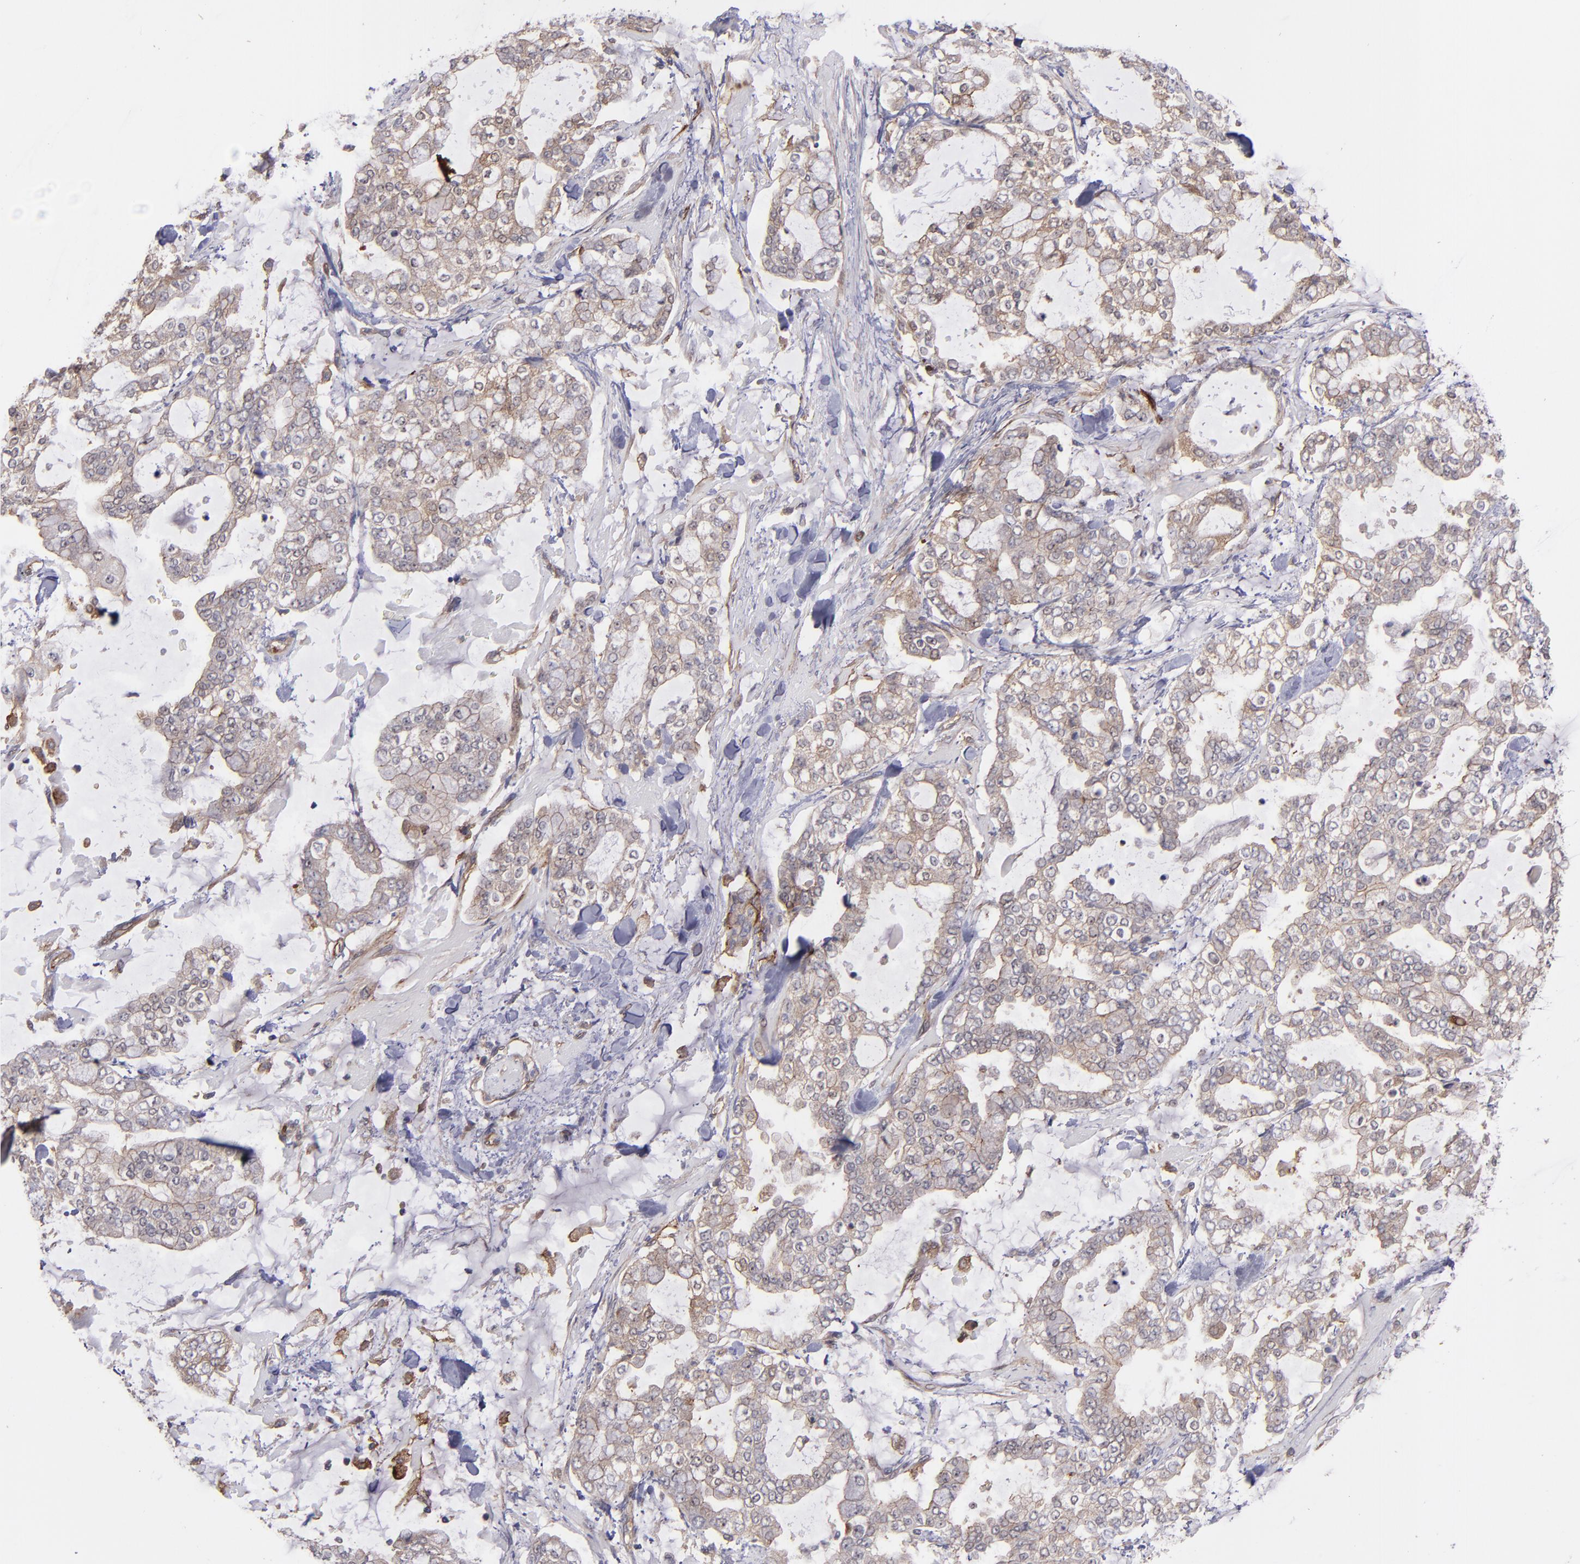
{"staining": {"intensity": "weak", "quantity": "25%-75%", "location": "cytoplasmic/membranous"}, "tissue": "stomach cancer", "cell_type": "Tumor cells", "image_type": "cancer", "snomed": [{"axis": "morphology", "description": "Normal tissue, NOS"}, {"axis": "morphology", "description": "Adenocarcinoma, NOS"}, {"axis": "topography", "description": "Stomach, upper"}, {"axis": "topography", "description": "Stomach"}], "caption": "DAB immunohistochemical staining of human stomach cancer (adenocarcinoma) exhibits weak cytoplasmic/membranous protein staining in approximately 25%-75% of tumor cells.", "gene": "ICAM1", "patient": {"sex": "male", "age": 76}}